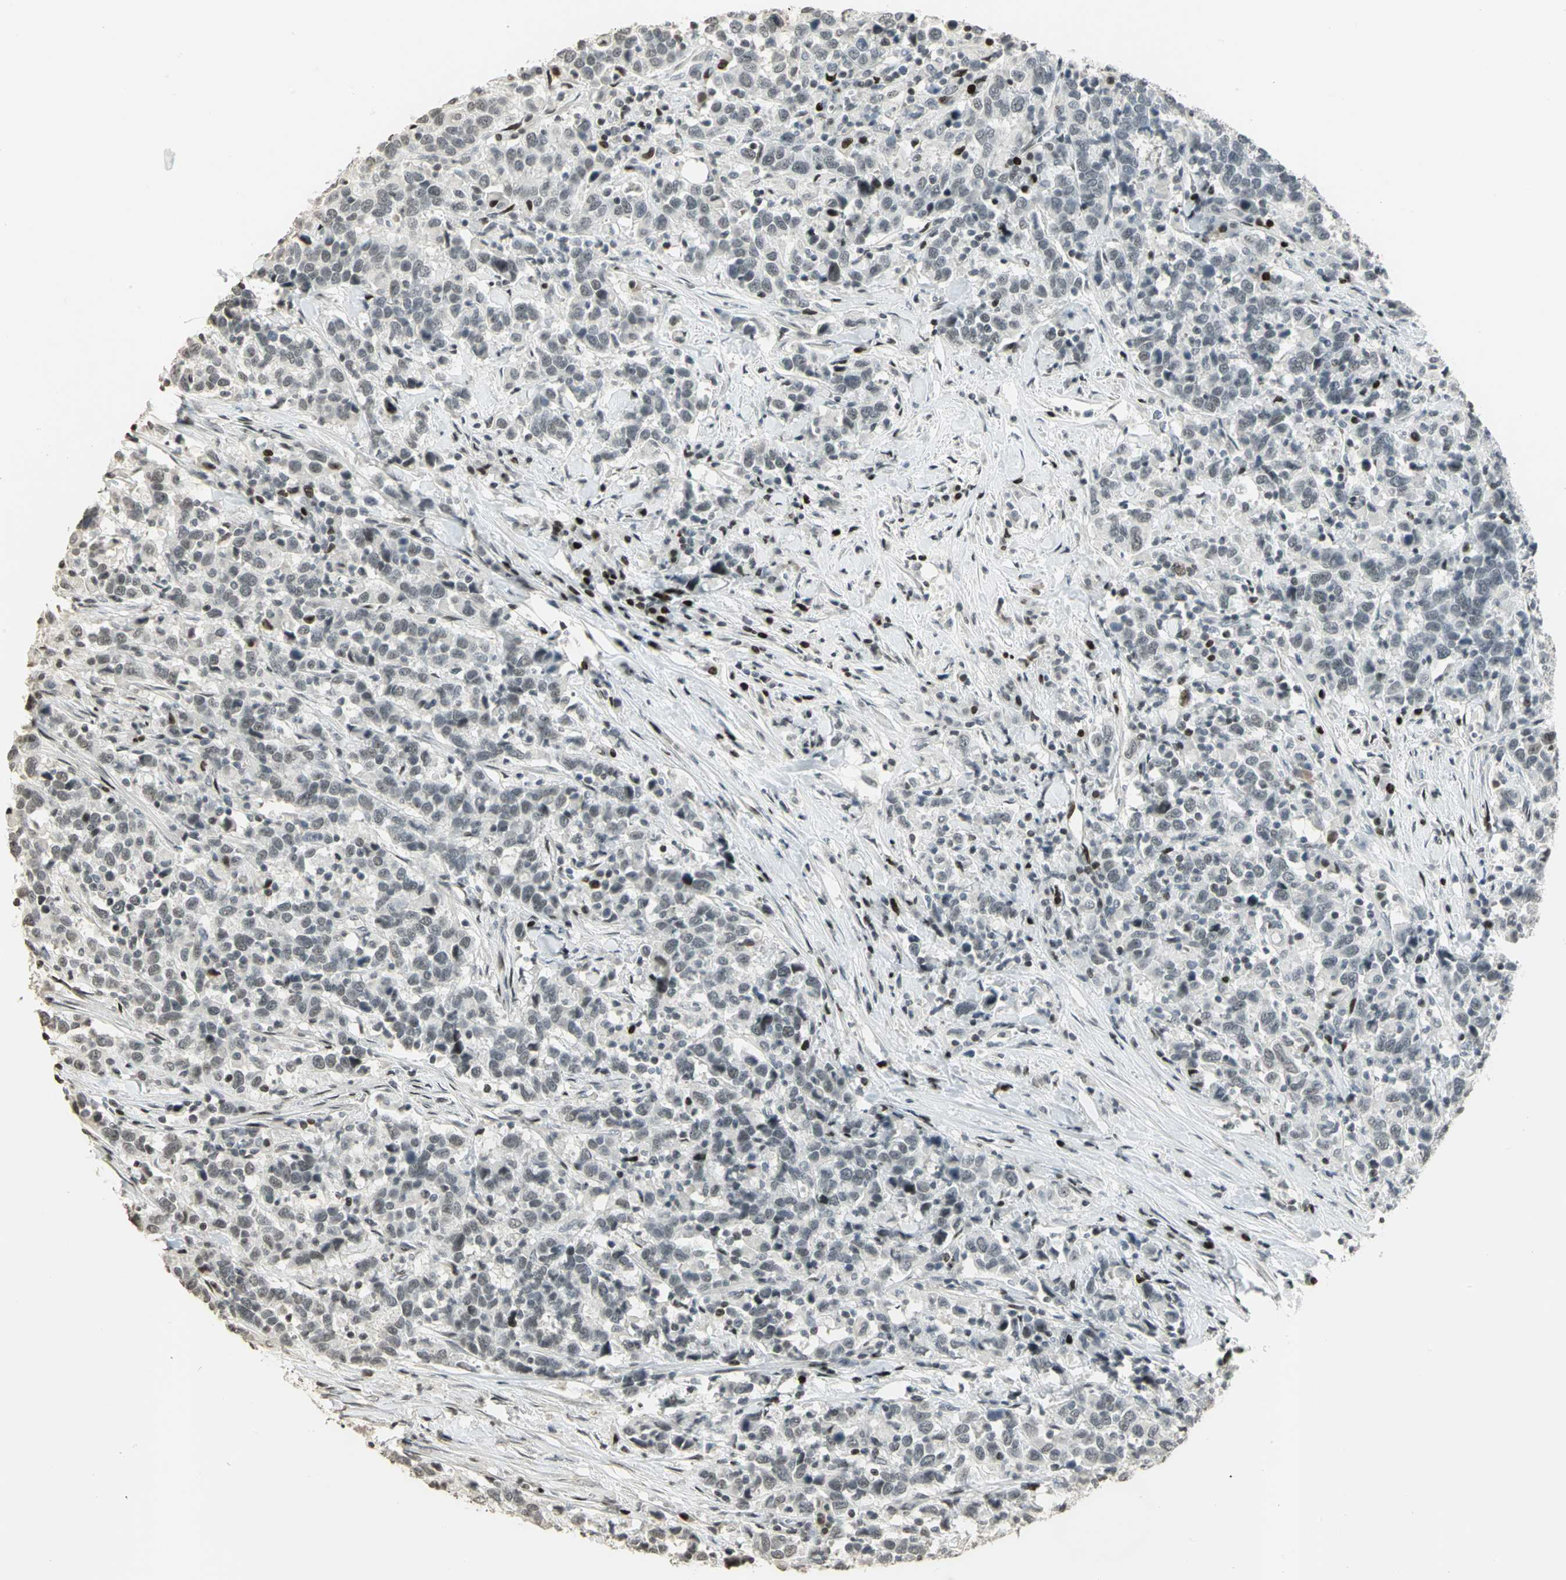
{"staining": {"intensity": "moderate", "quantity": "<25%", "location": "nuclear"}, "tissue": "urothelial cancer", "cell_type": "Tumor cells", "image_type": "cancer", "snomed": [{"axis": "morphology", "description": "Urothelial carcinoma, High grade"}, {"axis": "topography", "description": "Urinary bladder"}], "caption": "Protein staining of urothelial carcinoma (high-grade) tissue reveals moderate nuclear expression in about <25% of tumor cells.", "gene": "KDM1A", "patient": {"sex": "male", "age": 61}}